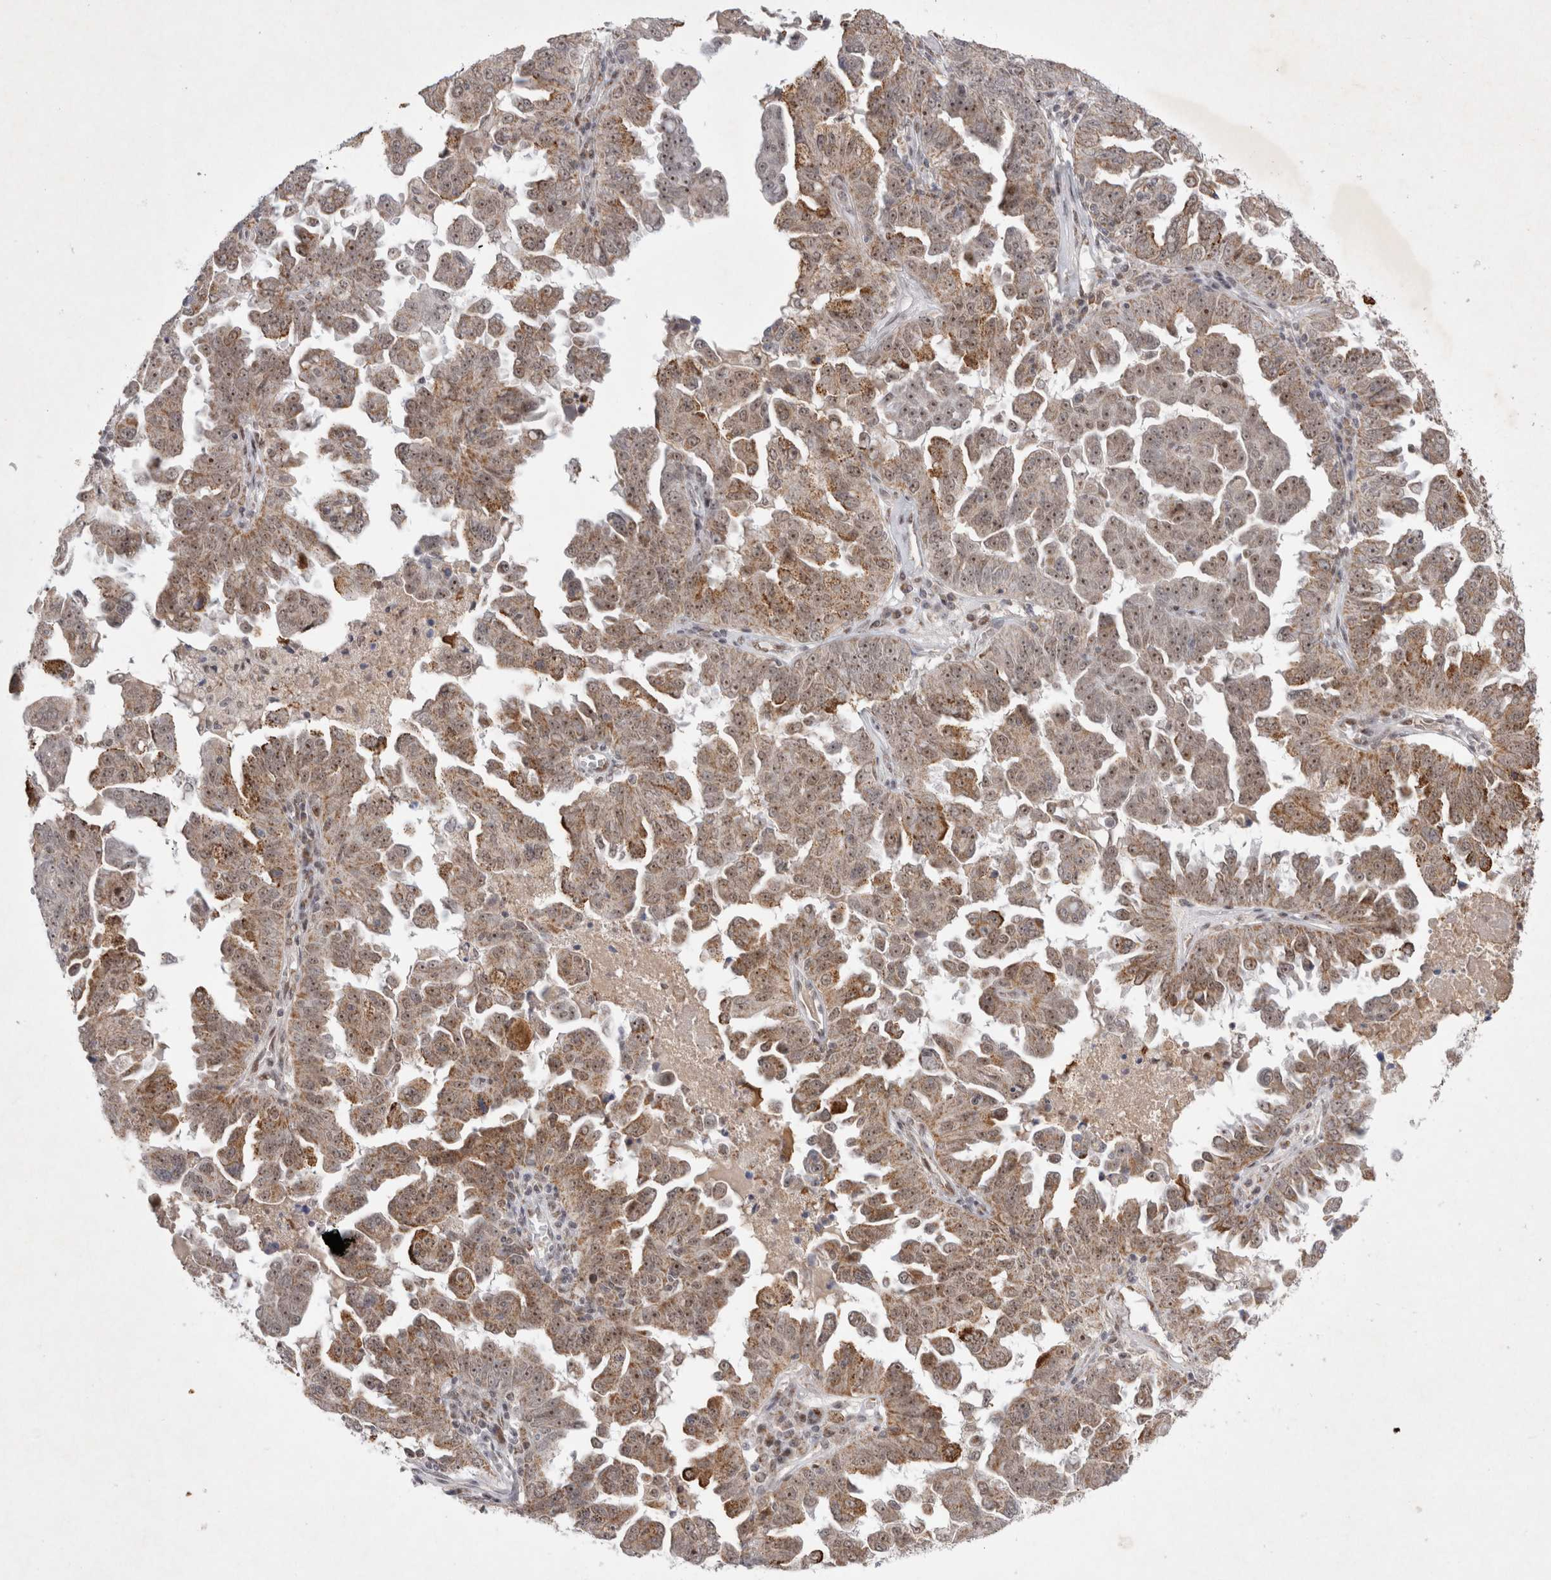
{"staining": {"intensity": "moderate", "quantity": "25%-75%", "location": "cytoplasmic/membranous,nuclear"}, "tissue": "ovarian cancer", "cell_type": "Tumor cells", "image_type": "cancer", "snomed": [{"axis": "morphology", "description": "Carcinoma, endometroid"}, {"axis": "topography", "description": "Ovary"}], "caption": "Protein analysis of ovarian cancer (endometroid carcinoma) tissue exhibits moderate cytoplasmic/membranous and nuclear positivity in about 25%-75% of tumor cells. (DAB (3,3'-diaminobenzidine) = brown stain, brightfield microscopy at high magnification).", "gene": "MRPL37", "patient": {"sex": "female", "age": 62}}